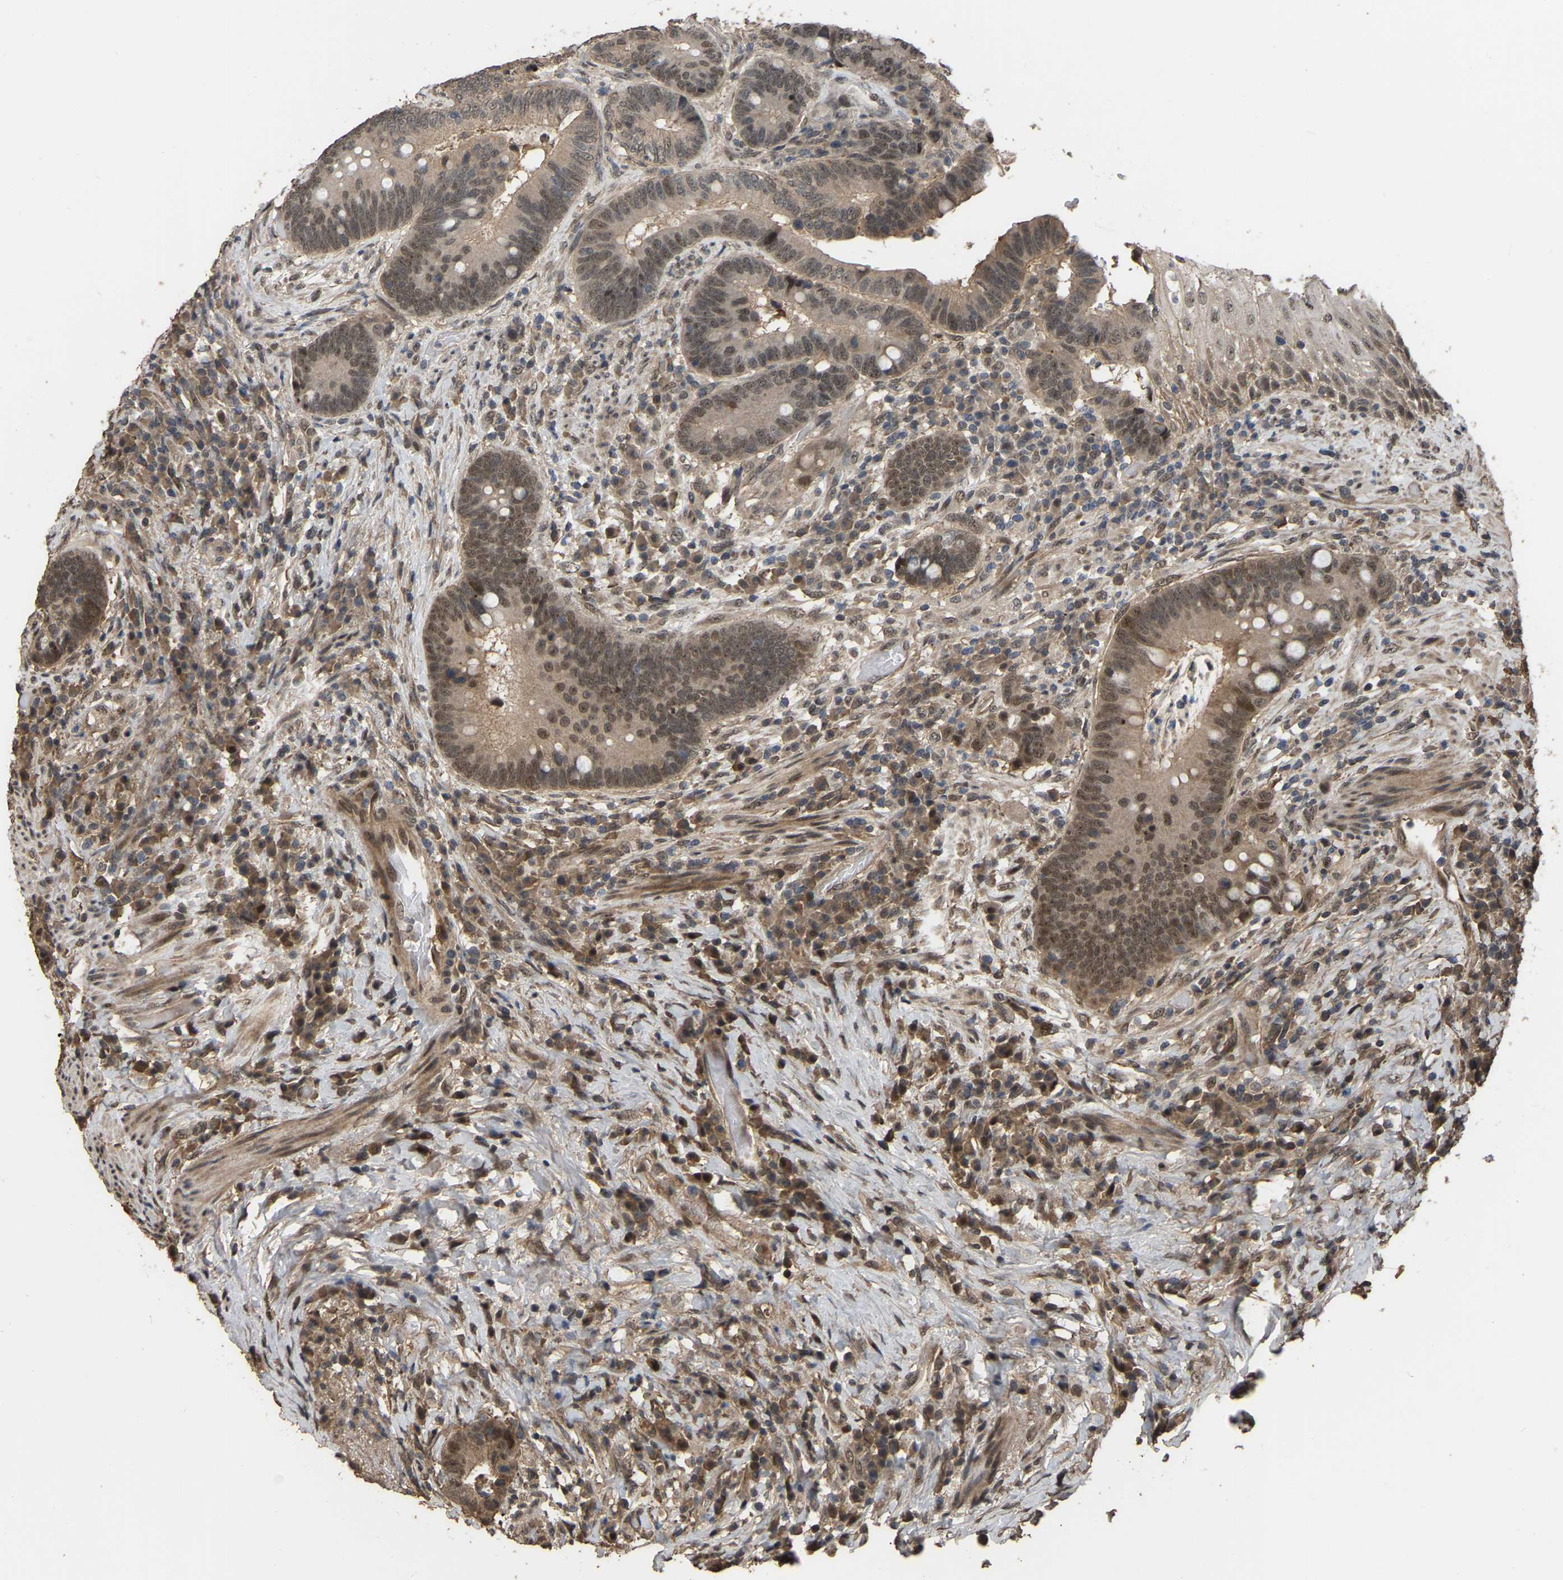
{"staining": {"intensity": "moderate", "quantity": ">75%", "location": "nuclear"}, "tissue": "colorectal cancer", "cell_type": "Tumor cells", "image_type": "cancer", "snomed": [{"axis": "morphology", "description": "Adenocarcinoma, NOS"}, {"axis": "topography", "description": "Rectum"}, {"axis": "topography", "description": "Anal"}], "caption": "An immunohistochemistry histopathology image of tumor tissue is shown. Protein staining in brown highlights moderate nuclear positivity in colorectal cancer within tumor cells. (DAB (3,3'-diaminobenzidine) = brown stain, brightfield microscopy at high magnification).", "gene": "ARHGAP23", "patient": {"sex": "female", "age": 89}}